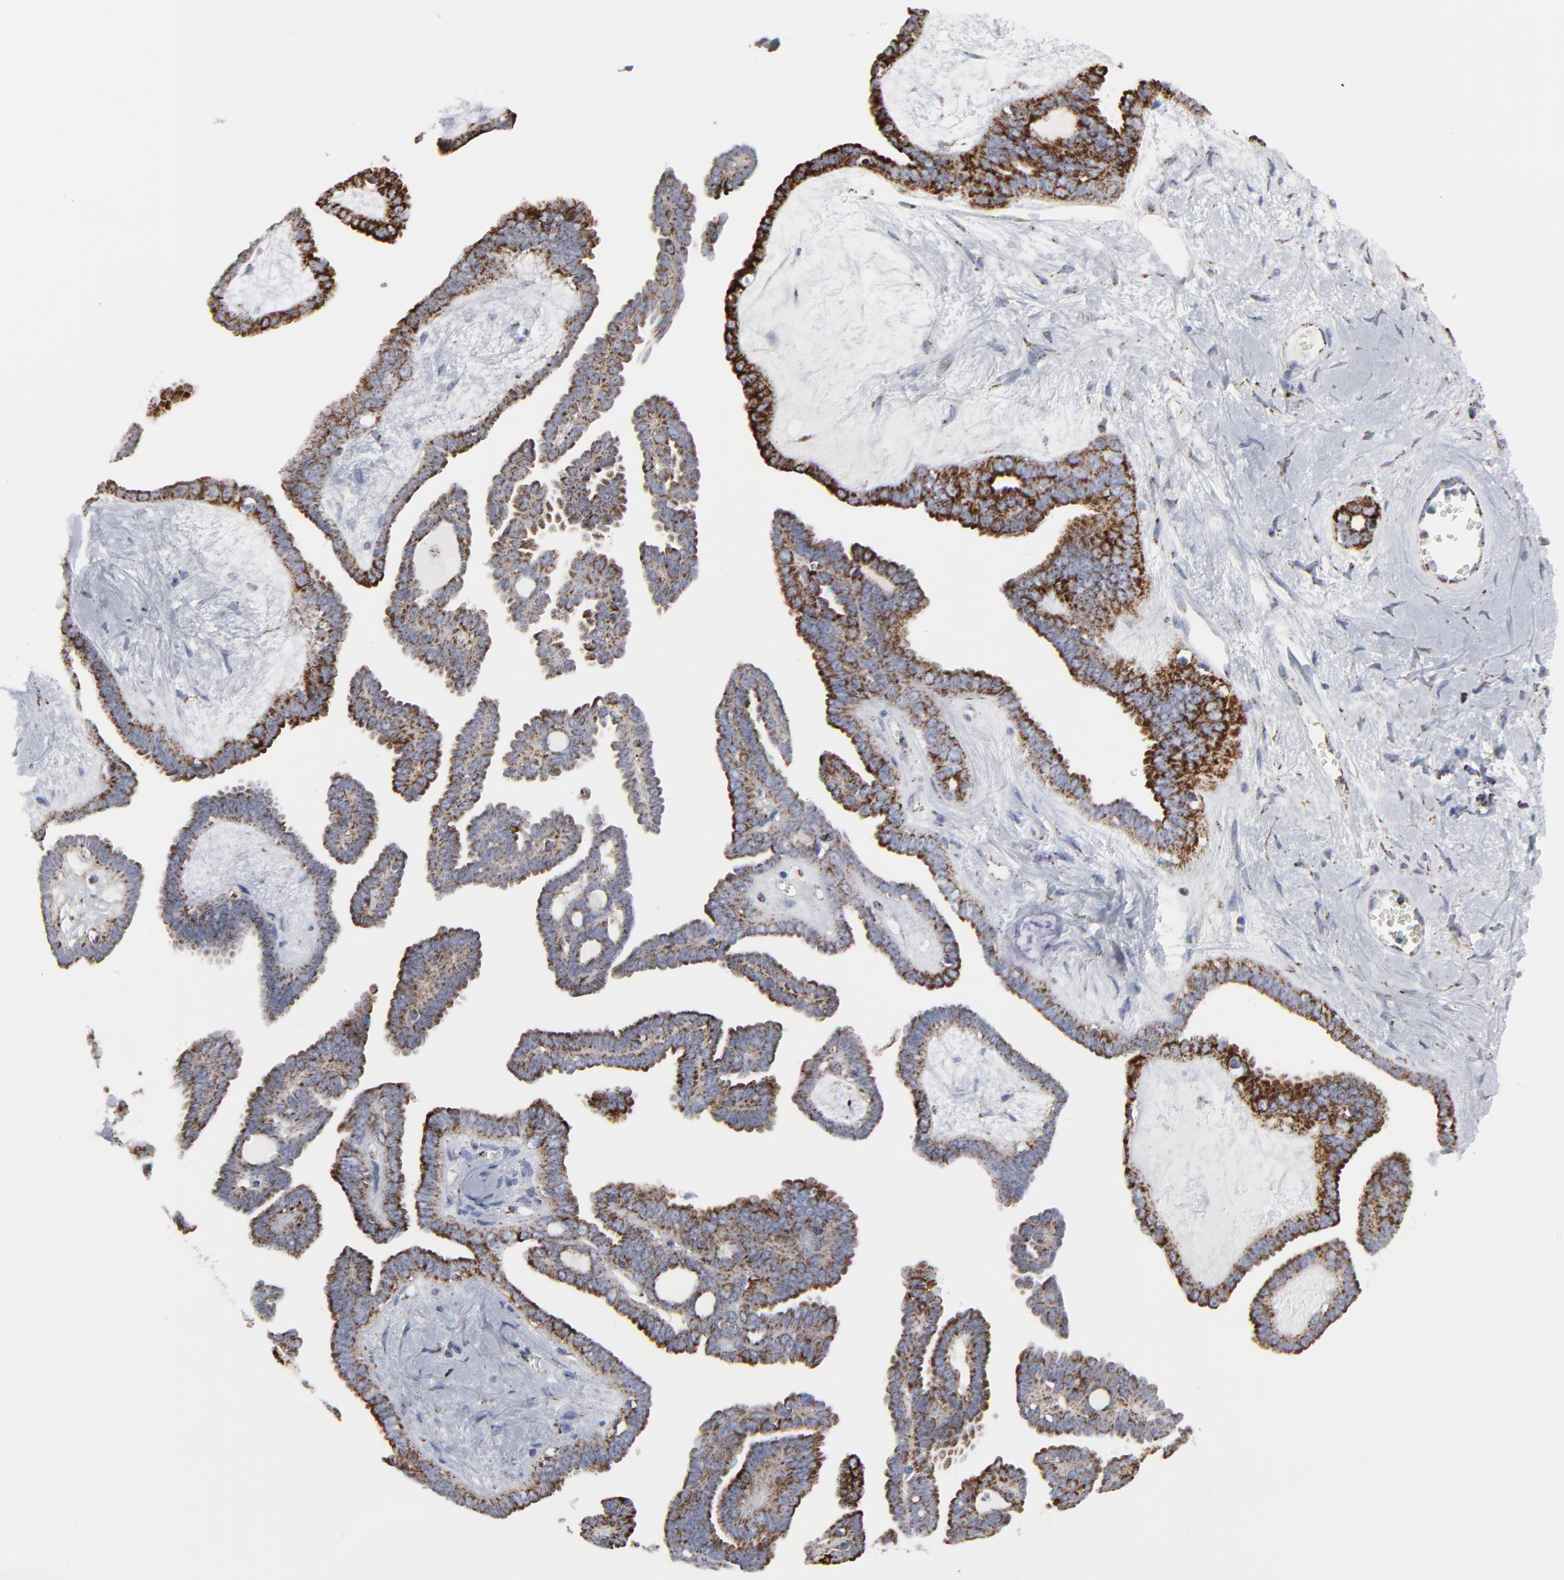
{"staining": {"intensity": "strong", "quantity": "25%-75%", "location": "cytoplasmic/membranous"}, "tissue": "ovarian cancer", "cell_type": "Tumor cells", "image_type": "cancer", "snomed": [{"axis": "morphology", "description": "Cystadenocarcinoma, serous, NOS"}, {"axis": "topography", "description": "Ovary"}], "caption": "A micrograph showing strong cytoplasmic/membranous positivity in approximately 25%-75% of tumor cells in ovarian cancer, as visualized by brown immunohistochemical staining.", "gene": "TXNRD2", "patient": {"sex": "female", "age": 71}}